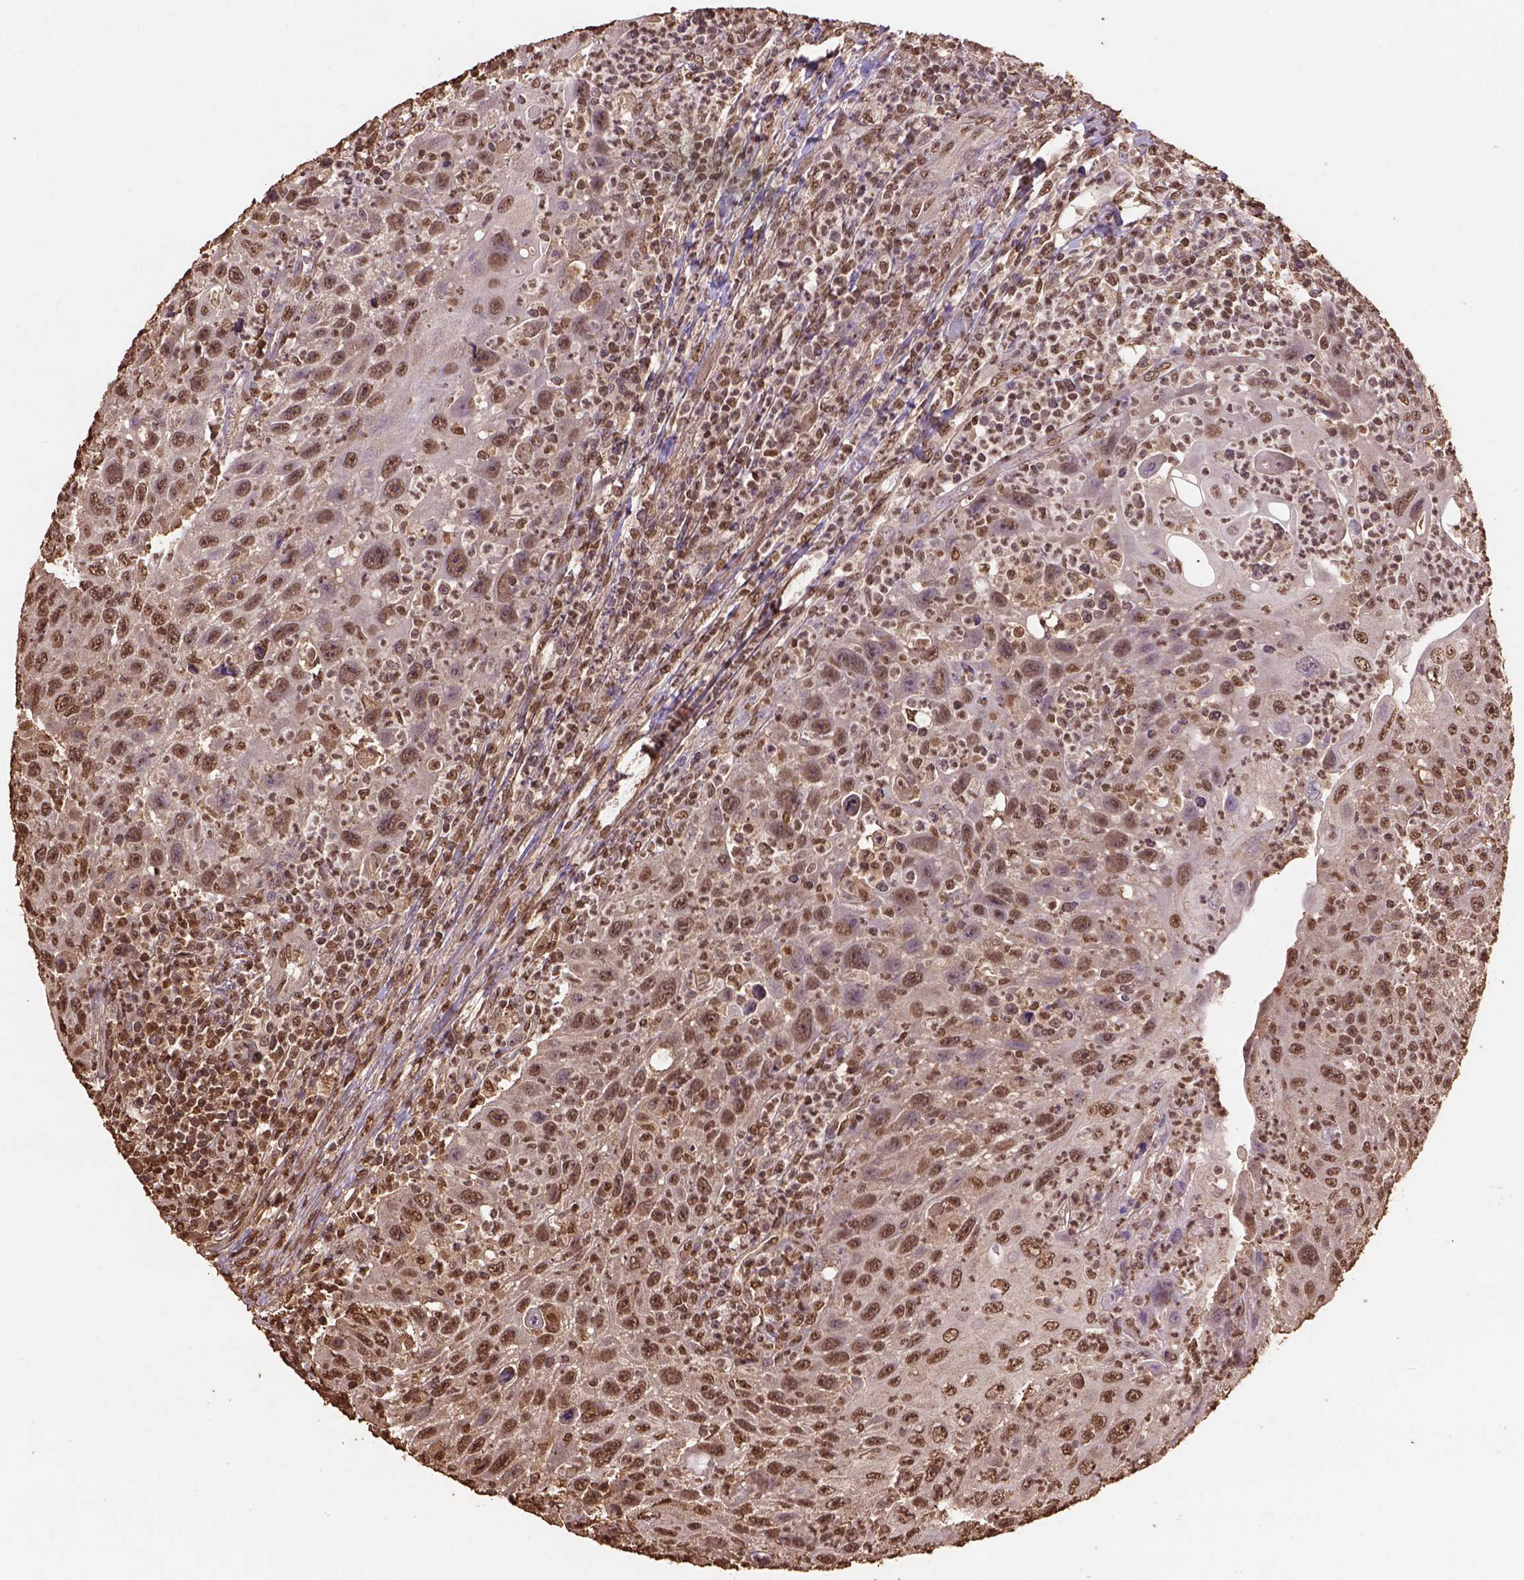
{"staining": {"intensity": "moderate", "quantity": ">75%", "location": "nuclear"}, "tissue": "head and neck cancer", "cell_type": "Tumor cells", "image_type": "cancer", "snomed": [{"axis": "morphology", "description": "Squamous cell carcinoma, NOS"}, {"axis": "topography", "description": "Head-Neck"}], "caption": "Human head and neck cancer (squamous cell carcinoma) stained for a protein (brown) demonstrates moderate nuclear positive staining in about >75% of tumor cells.", "gene": "CSTF2T", "patient": {"sex": "male", "age": 69}}